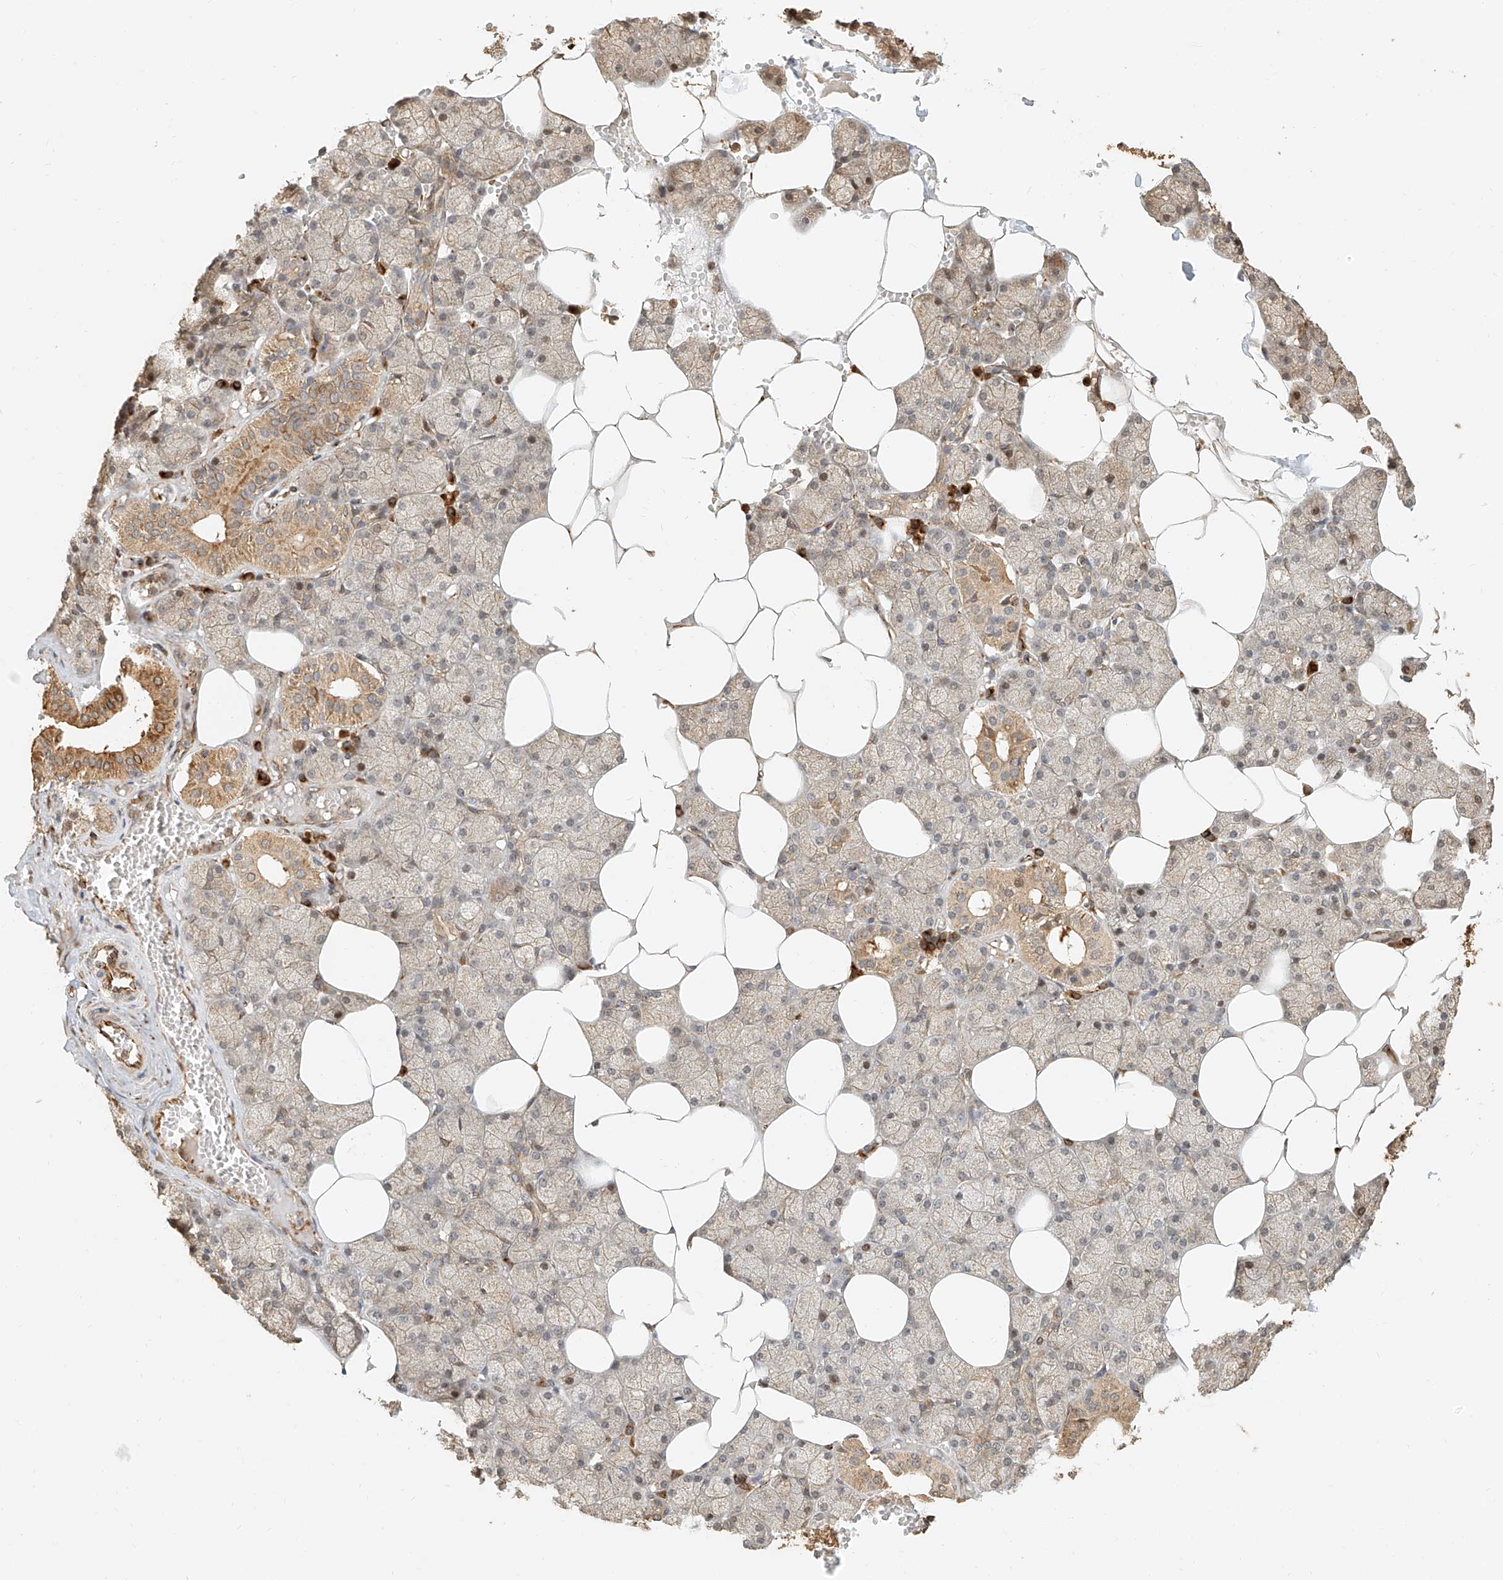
{"staining": {"intensity": "strong", "quantity": "25%-75%", "location": "cytoplasmic/membranous"}, "tissue": "salivary gland", "cell_type": "Glandular cells", "image_type": "normal", "snomed": [{"axis": "morphology", "description": "Normal tissue, NOS"}, {"axis": "topography", "description": "Salivary gland"}], "caption": "Brown immunohistochemical staining in normal salivary gland reveals strong cytoplasmic/membranous staining in about 25%-75% of glandular cells. (brown staining indicates protein expression, while blue staining denotes nuclei).", "gene": "NAP1L1", "patient": {"sex": "male", "age": 62}}